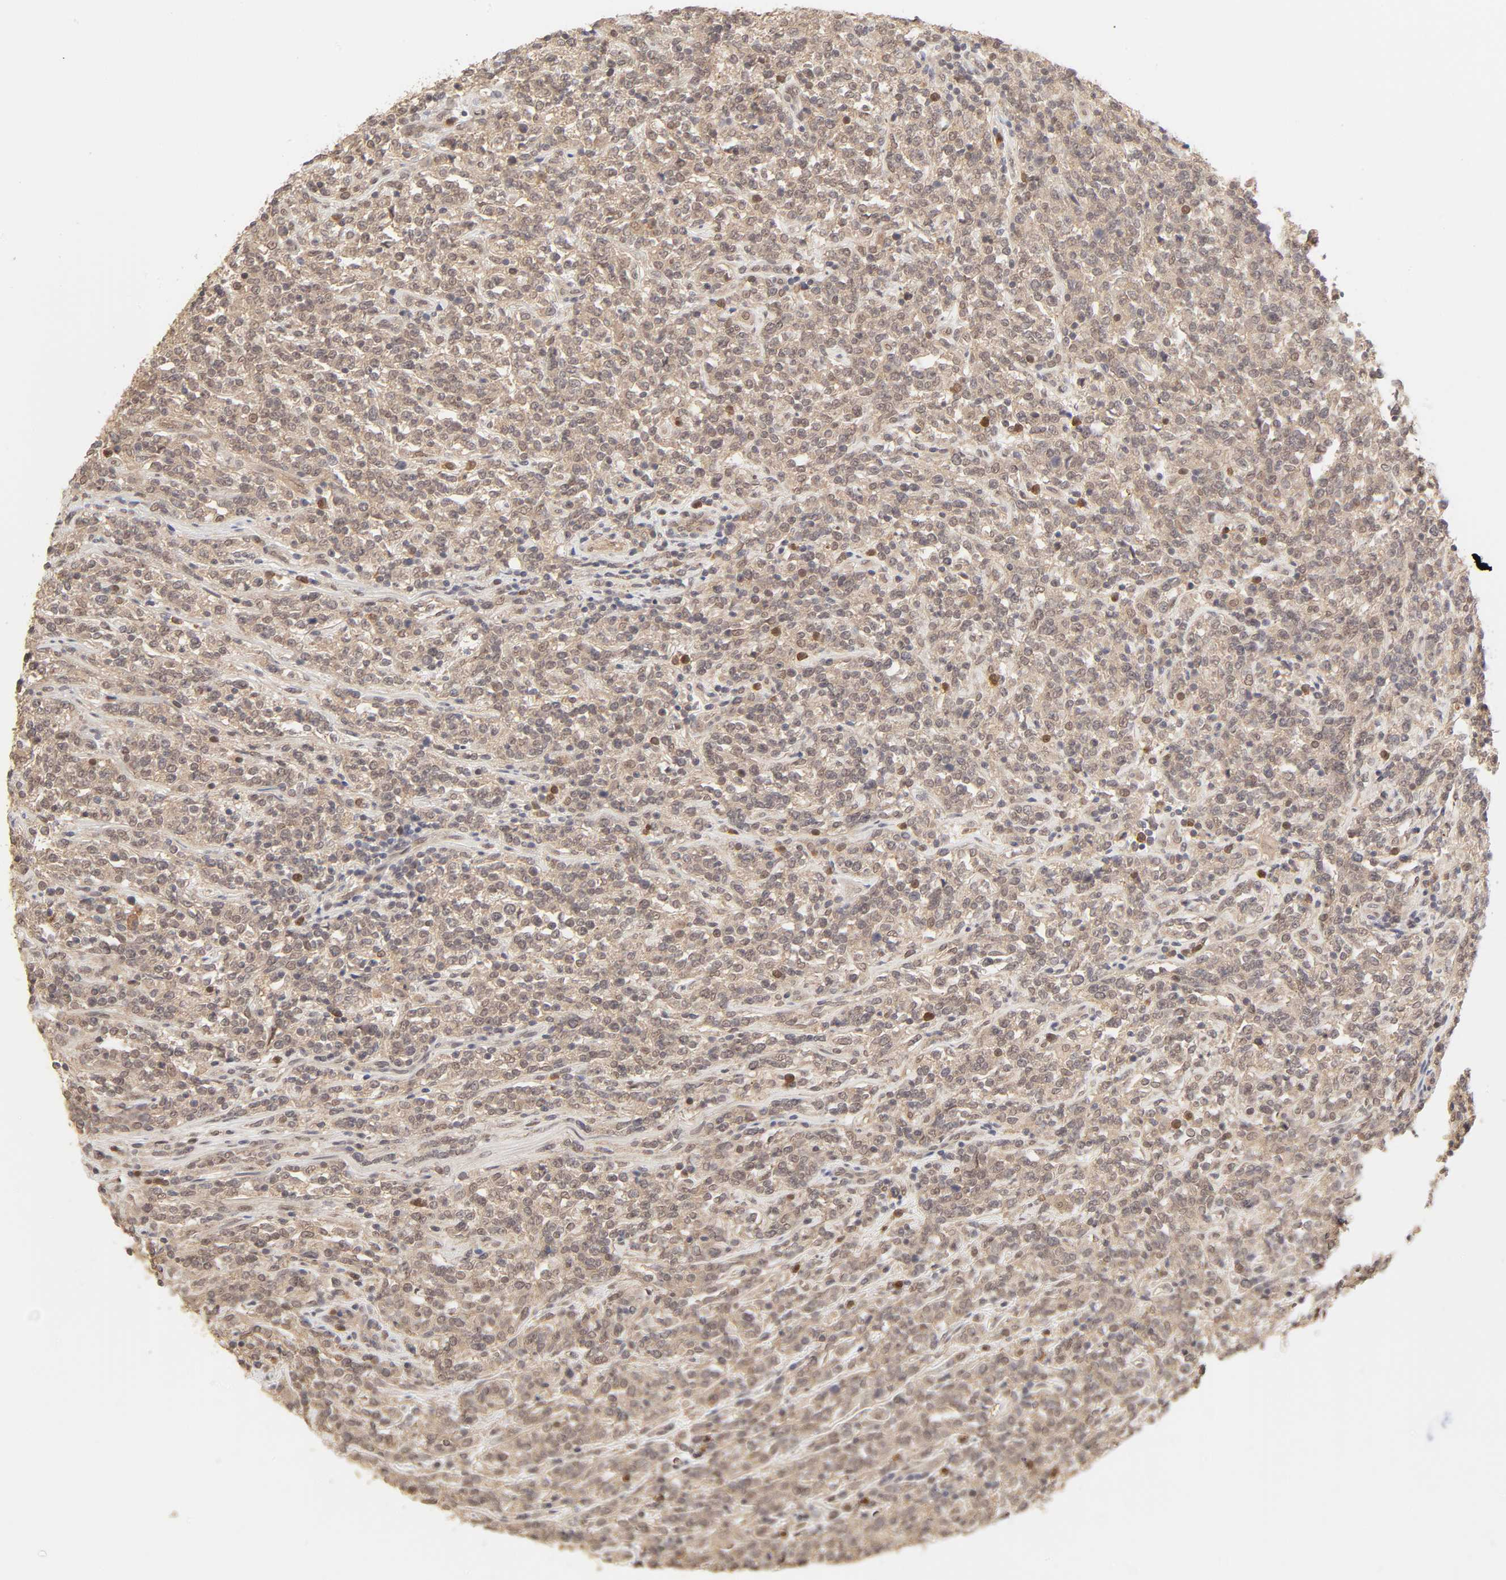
{"staining": {"intensity": "moderate", "quantity": ">75%", "location": "cytoplasmic/membranous"}, "tissue": "lymphoma", "cell_type": "Tumor cells", "image_type": "cancer", "snomed": [{"axis": "morphology", "description": "Malignant lymphoma, non-Hodgkin's type, High grade"}, {"axis": "topography", "description": "Soft tissue"}], "caption": "Moderate cytoplasmic/membranous staining for a protein is identified in about >75% of tumor cells of lymphoma using immunohistochemistry (IHC).", "gene": "MAPK1", "patient": {"sex": "male", "age": 18}}